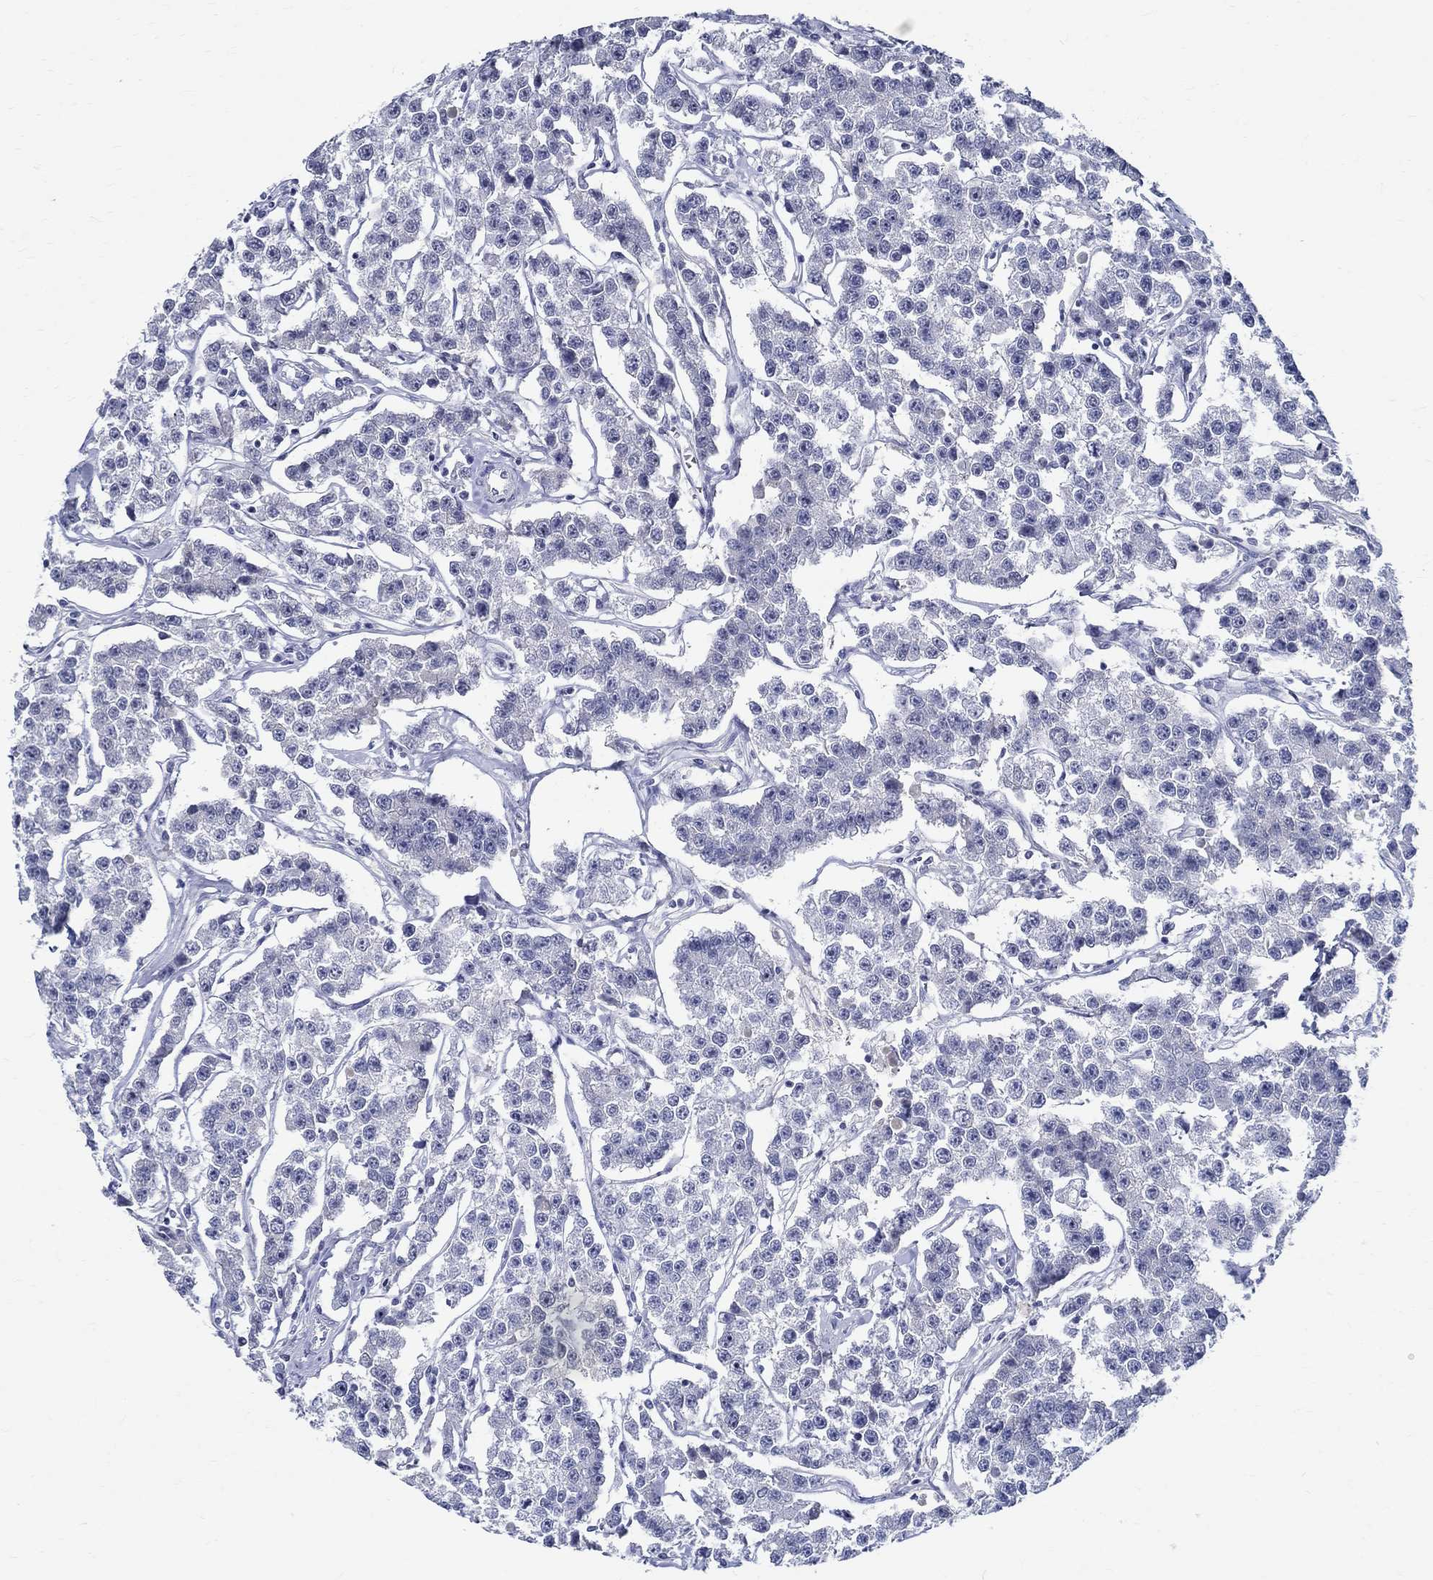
{"staining": {"intensity": "negative", "quantity": "none", "location": "none"}, "tissue": "testis cancer", "cell_type": "Tumor cells", "image_type": "cancer", "snomed": [{"axis": "morphology", "description": "Seminoma, NOS"}, {"axis": "topography", "description": "Testis"}], "caption": "Testis cancer stained for a protein using IHC demonstrates no positivity tumor cells.", "gene": "CETN1", "patient": {"sex": "male", "age": 59}}